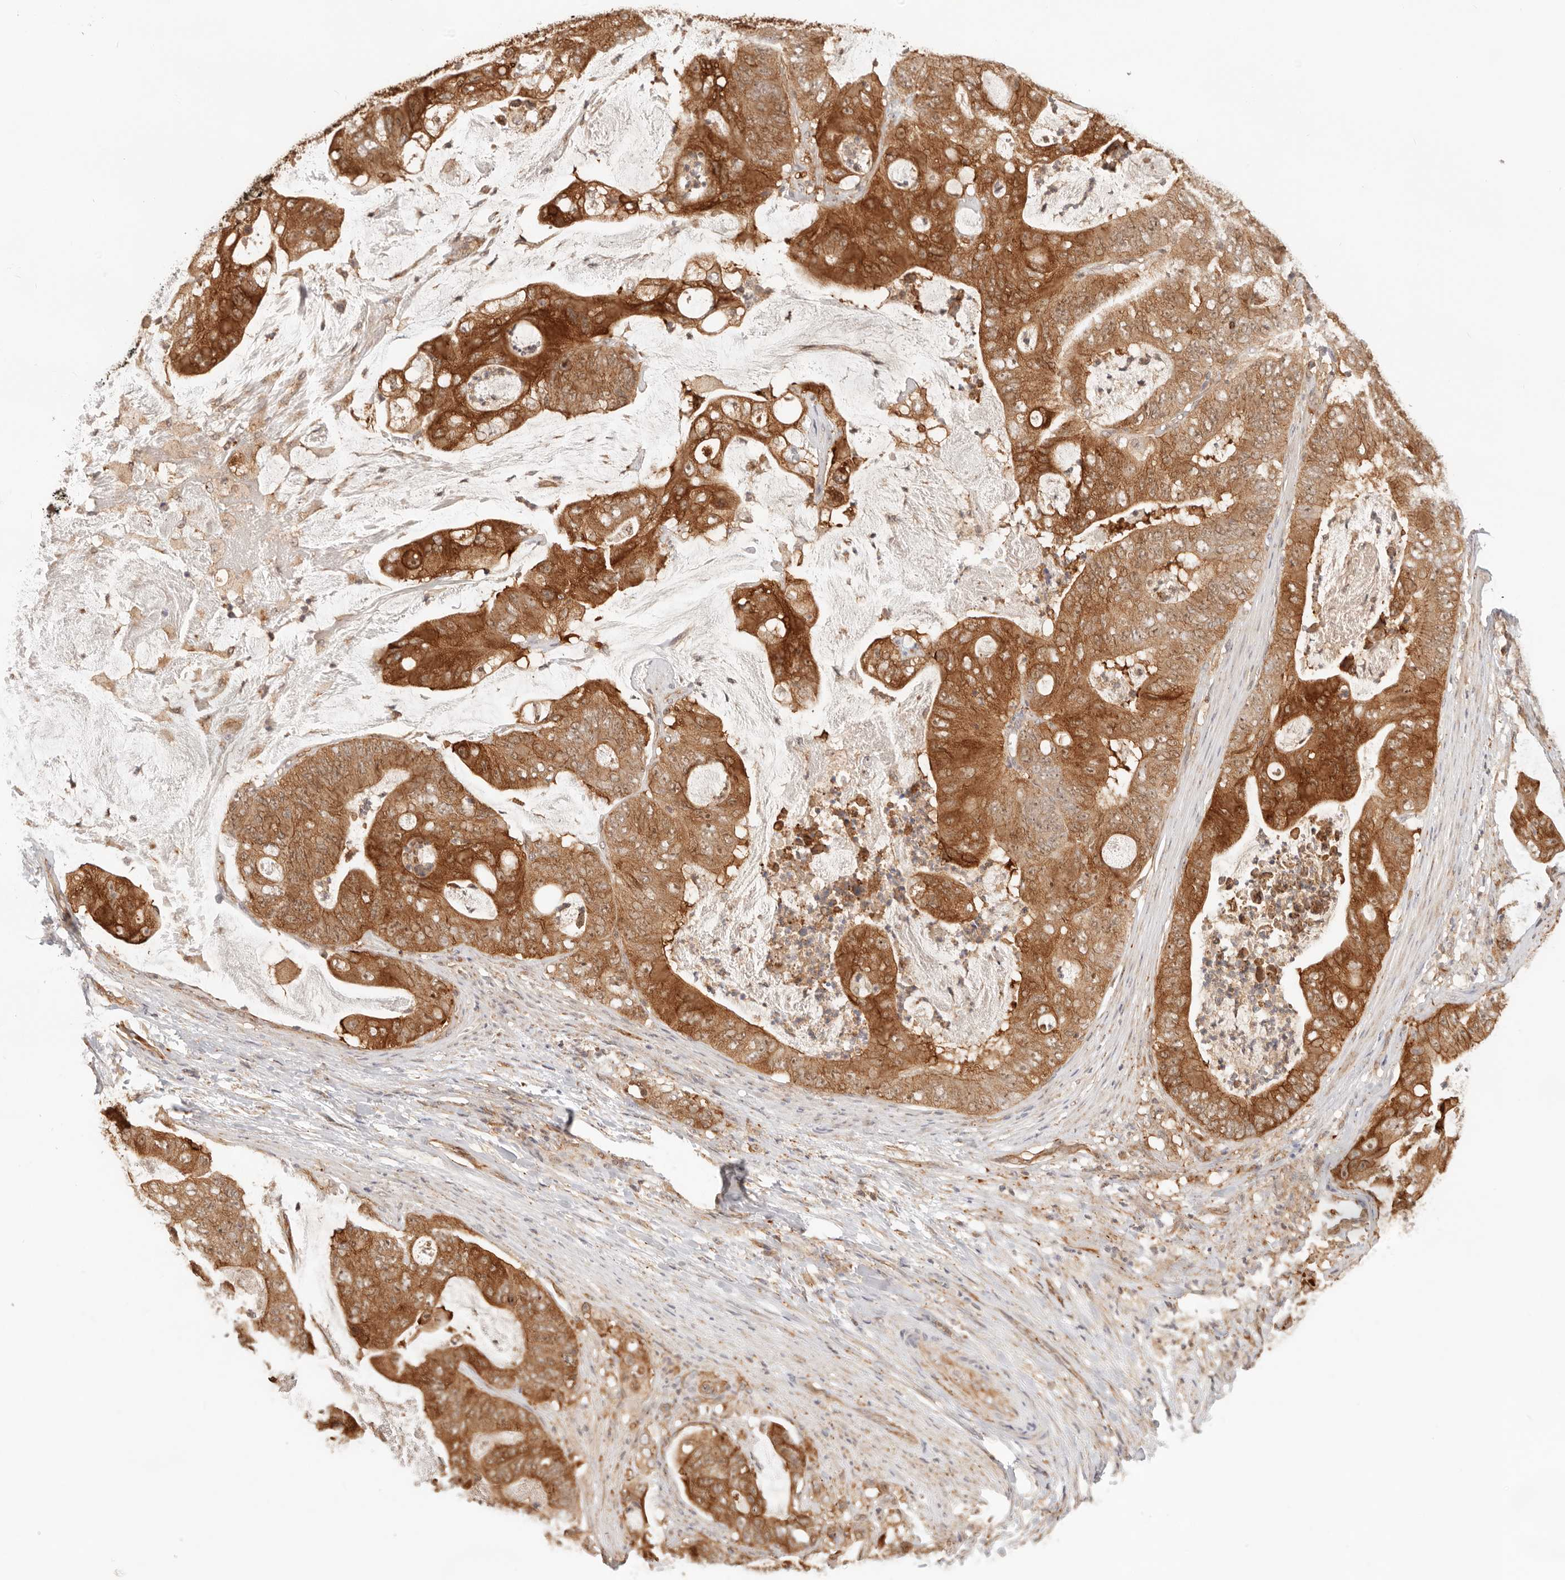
{"staining": {"intensity": "strong", "quantity": ">75%", "location": "cytoplasmic/membranous,nuclear"}, "tissue": "stomach cancer", "cell_type": "Tumor cells", "image_type": "cancer", "snomed": [{"axis": "morphology", "description": "Adenocarcinoma, NOS"}, {"axis": "topography", "description": "Stomach"}], "caption": "DAB immunohistochemical staining of stomach adenocarcinoma reveals strong cytoplasmic/membranous and nuclear protein staining in approximately >75% of tumor cells. The protein is shown in brown color, while the nuclei are stained blue.", "gene": "HEXD", "patient": {"sex": "female", "age": 73}}